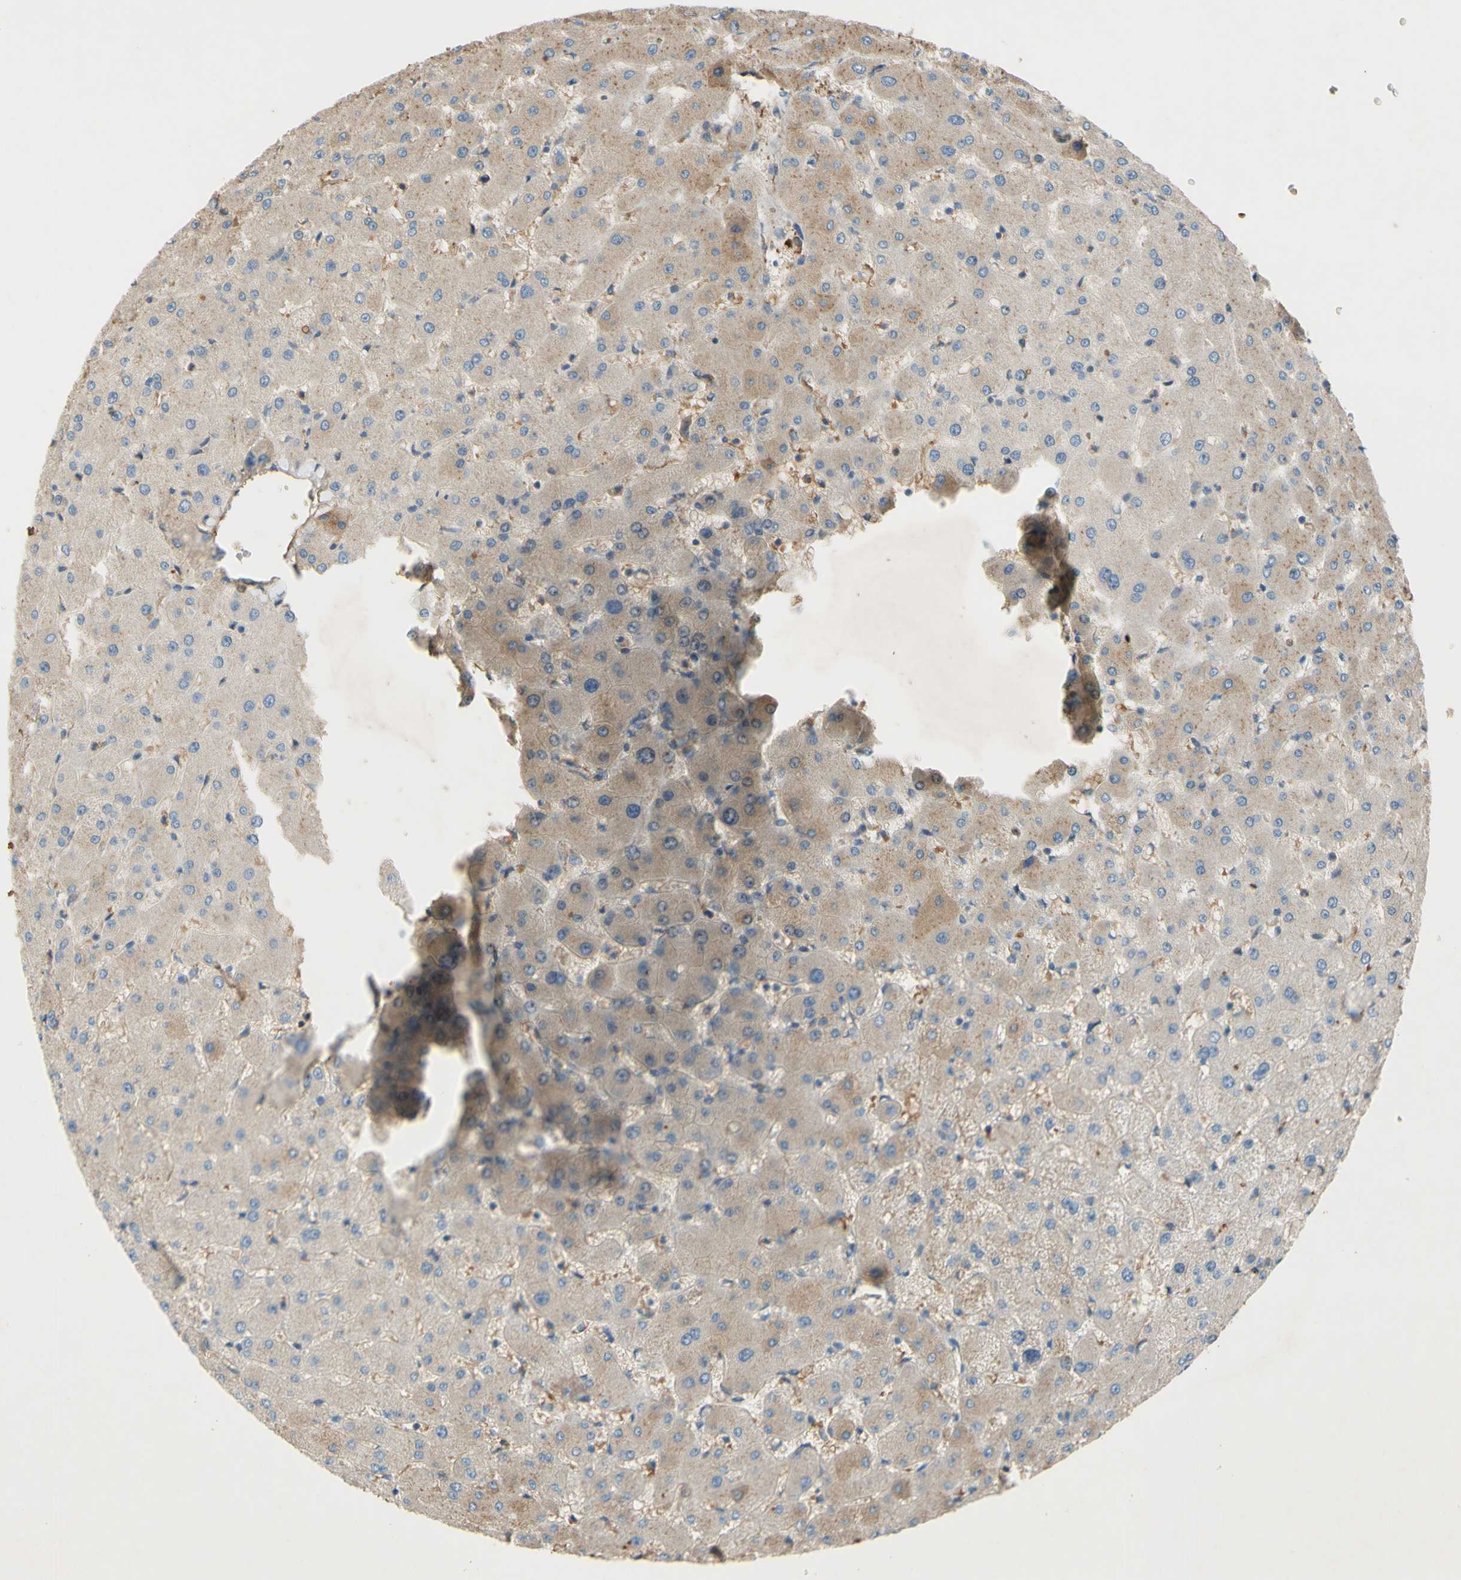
{"staining": {"intensity": "negative", "quantity": "none", "location": "none"}, "tissue": "liver", "cell_type": "Cholangiocytes", "image_type": "normal", "snomed": [{"axis": "morphology", "description": "Normal tissue, NOS"}, {"axis": "topography", "description": "Liver"}], "caption": "This is an IHC micrograph of normal human liver. There is no positivity in cholangiocytes.", "gene": "TIMP2", "patient": {"sex": "female", "age": 63}}